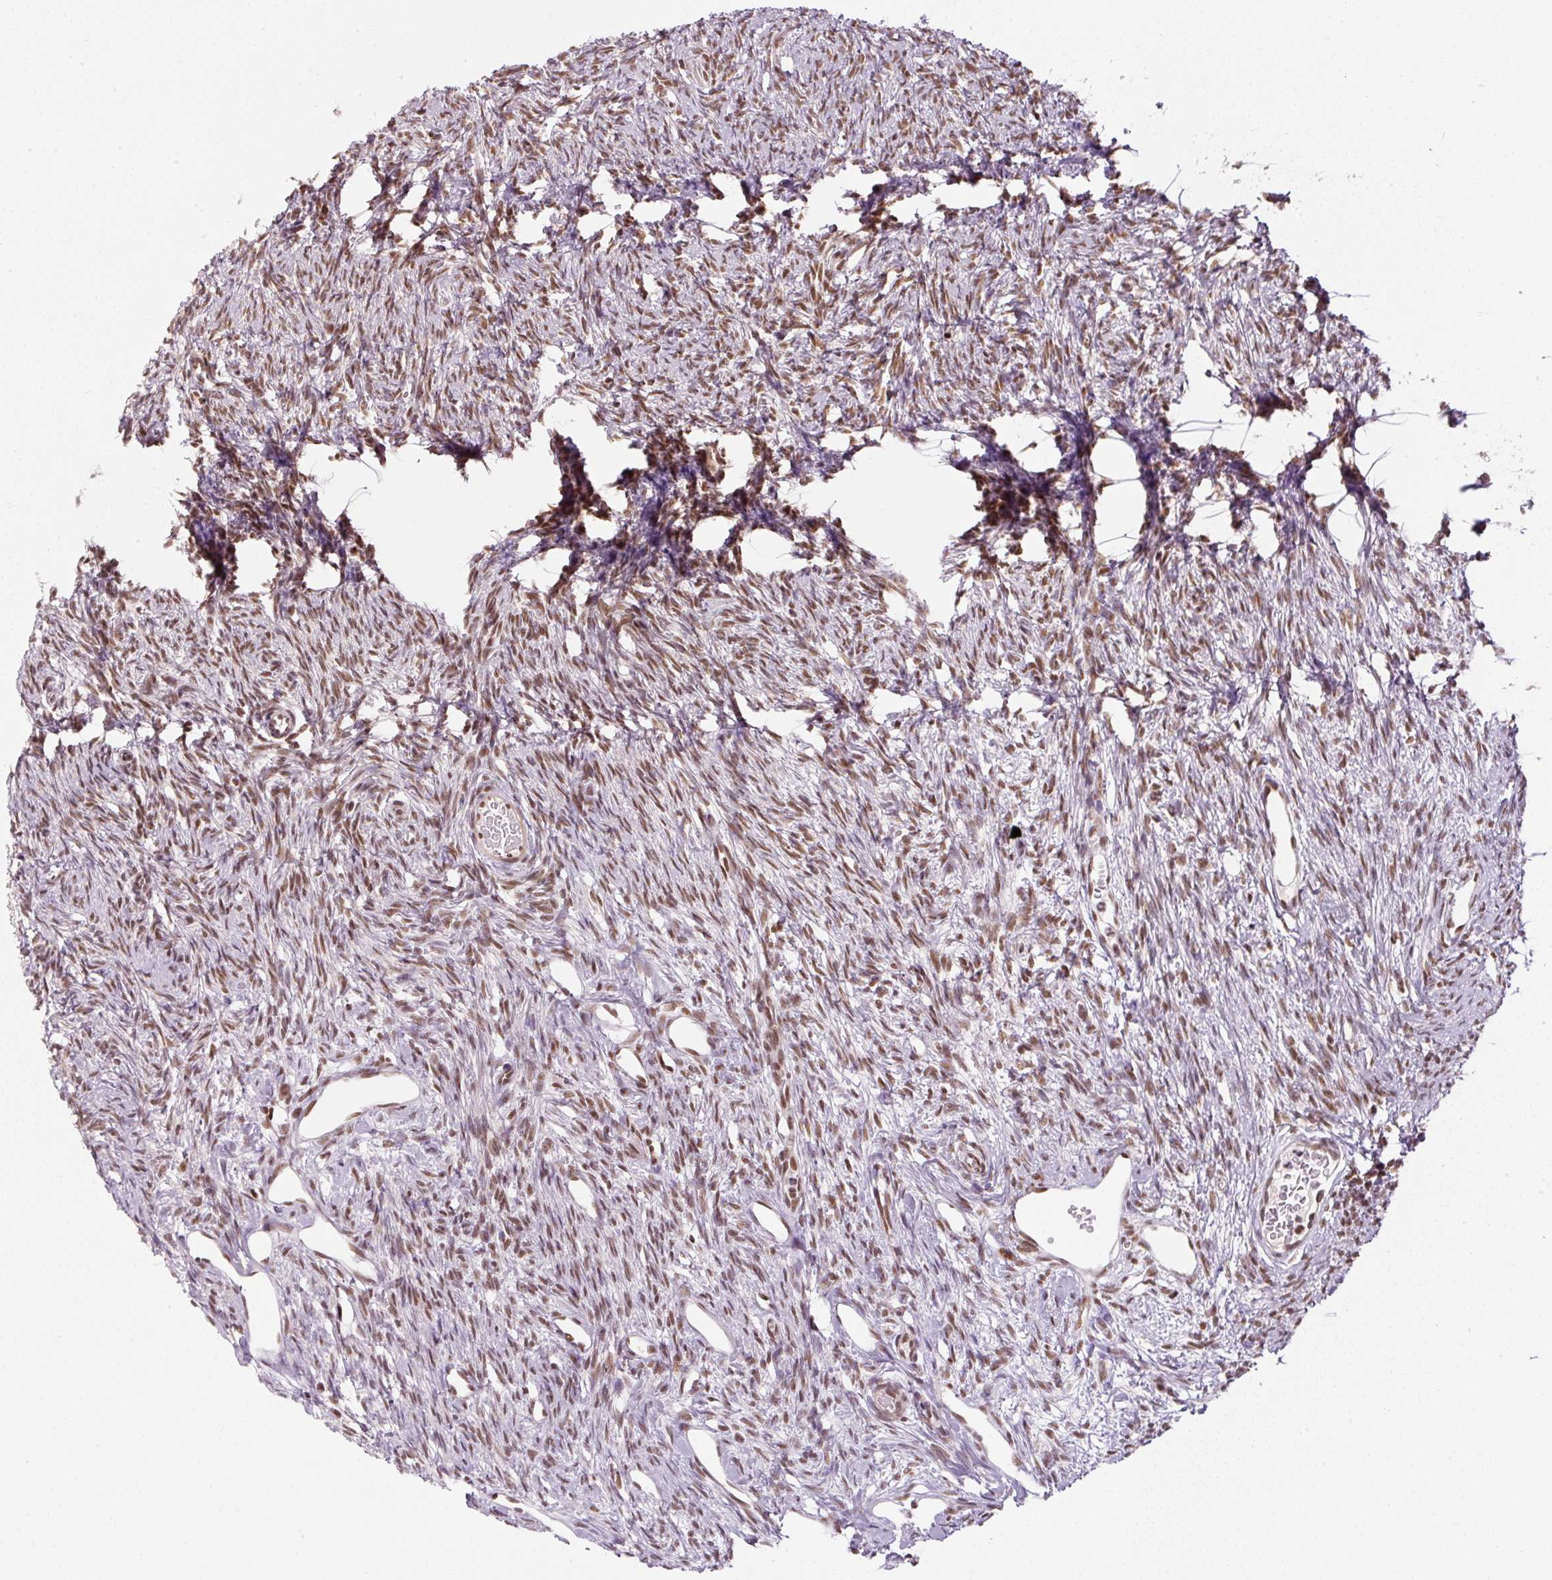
{"staining": {"intensity": "moderate", "quantity": ">75%", "location": "nuclear"}, "tissue": "ovary", "cell_type": "Follicle cells", "image_type": "normal", "snomed": [{"axis": "morphology", "description": "Normal tissue, NOS"}, {"axis": "topography", "description": "Ovary"}], "caption": "Protein analysis of normal ovary demonstrates moderate nuclear expression in approximately >75% of follicle cells.", "gene": "U2AF2", "patient": {"sex": "female", "age": 33}}